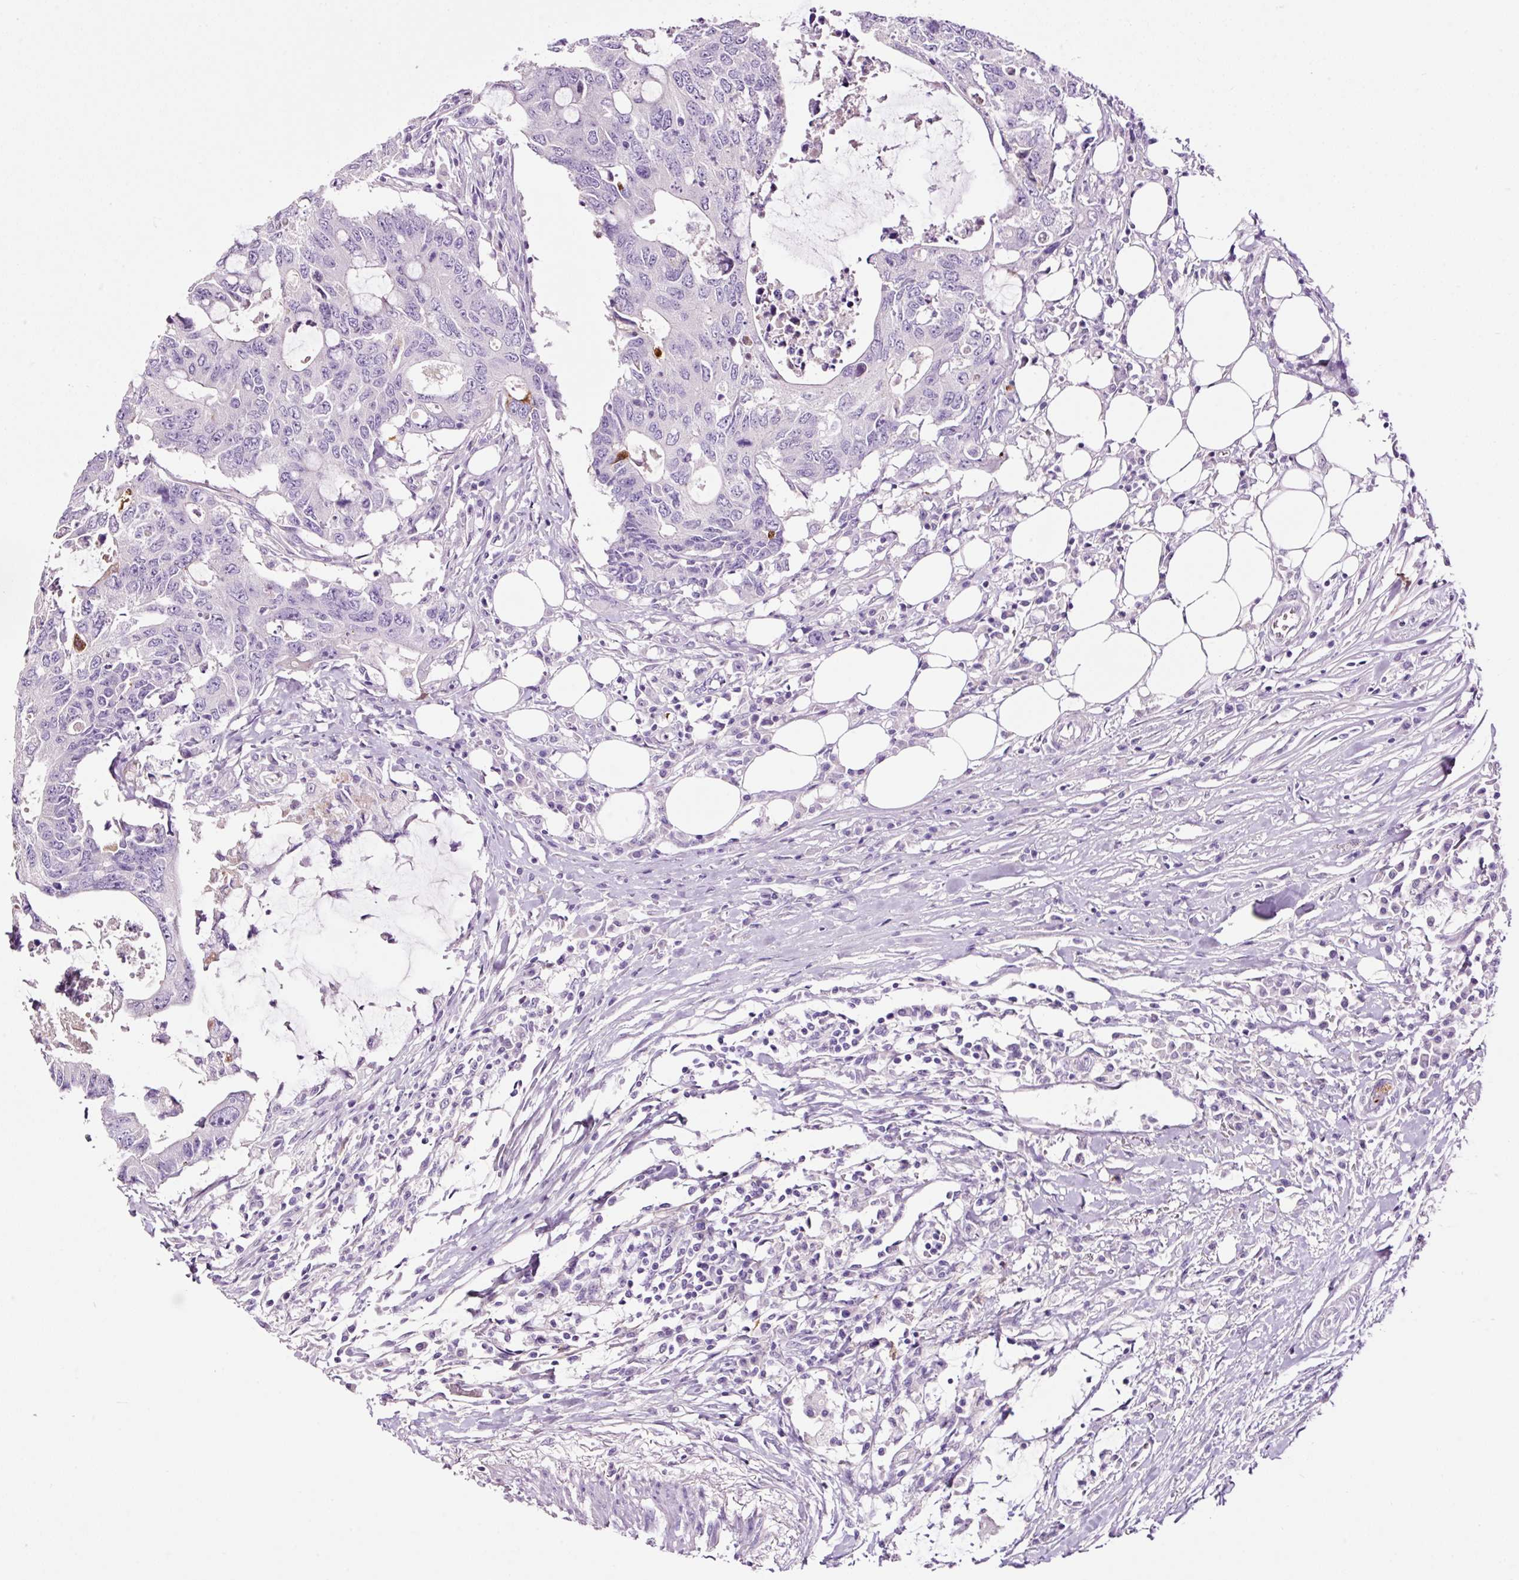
{"staining": {"intensity": "negative", "quantity": "none", "location": "none"}, "tissue": "colorectal cancer", "cell_type": "Tumor cells", "image_type": "cancer", "snomed": [{"axis": "morphology", "description": "Adenocarcinoma, NOS"}, {"axis": "topography", "description": "Colon"}], "caption": "Immunohistochemical staining of human colorectal cancer (adenocarcinoma) displays no significant expression in tumor cells. Brightfield microscopy of IHC stained with DAB (3,3'-diaminobenzidine) (brown) and hematoxylin (blue), captured at high magnification.", "gene": "PAM", "patient": {"sex": "male", "age": 71}}